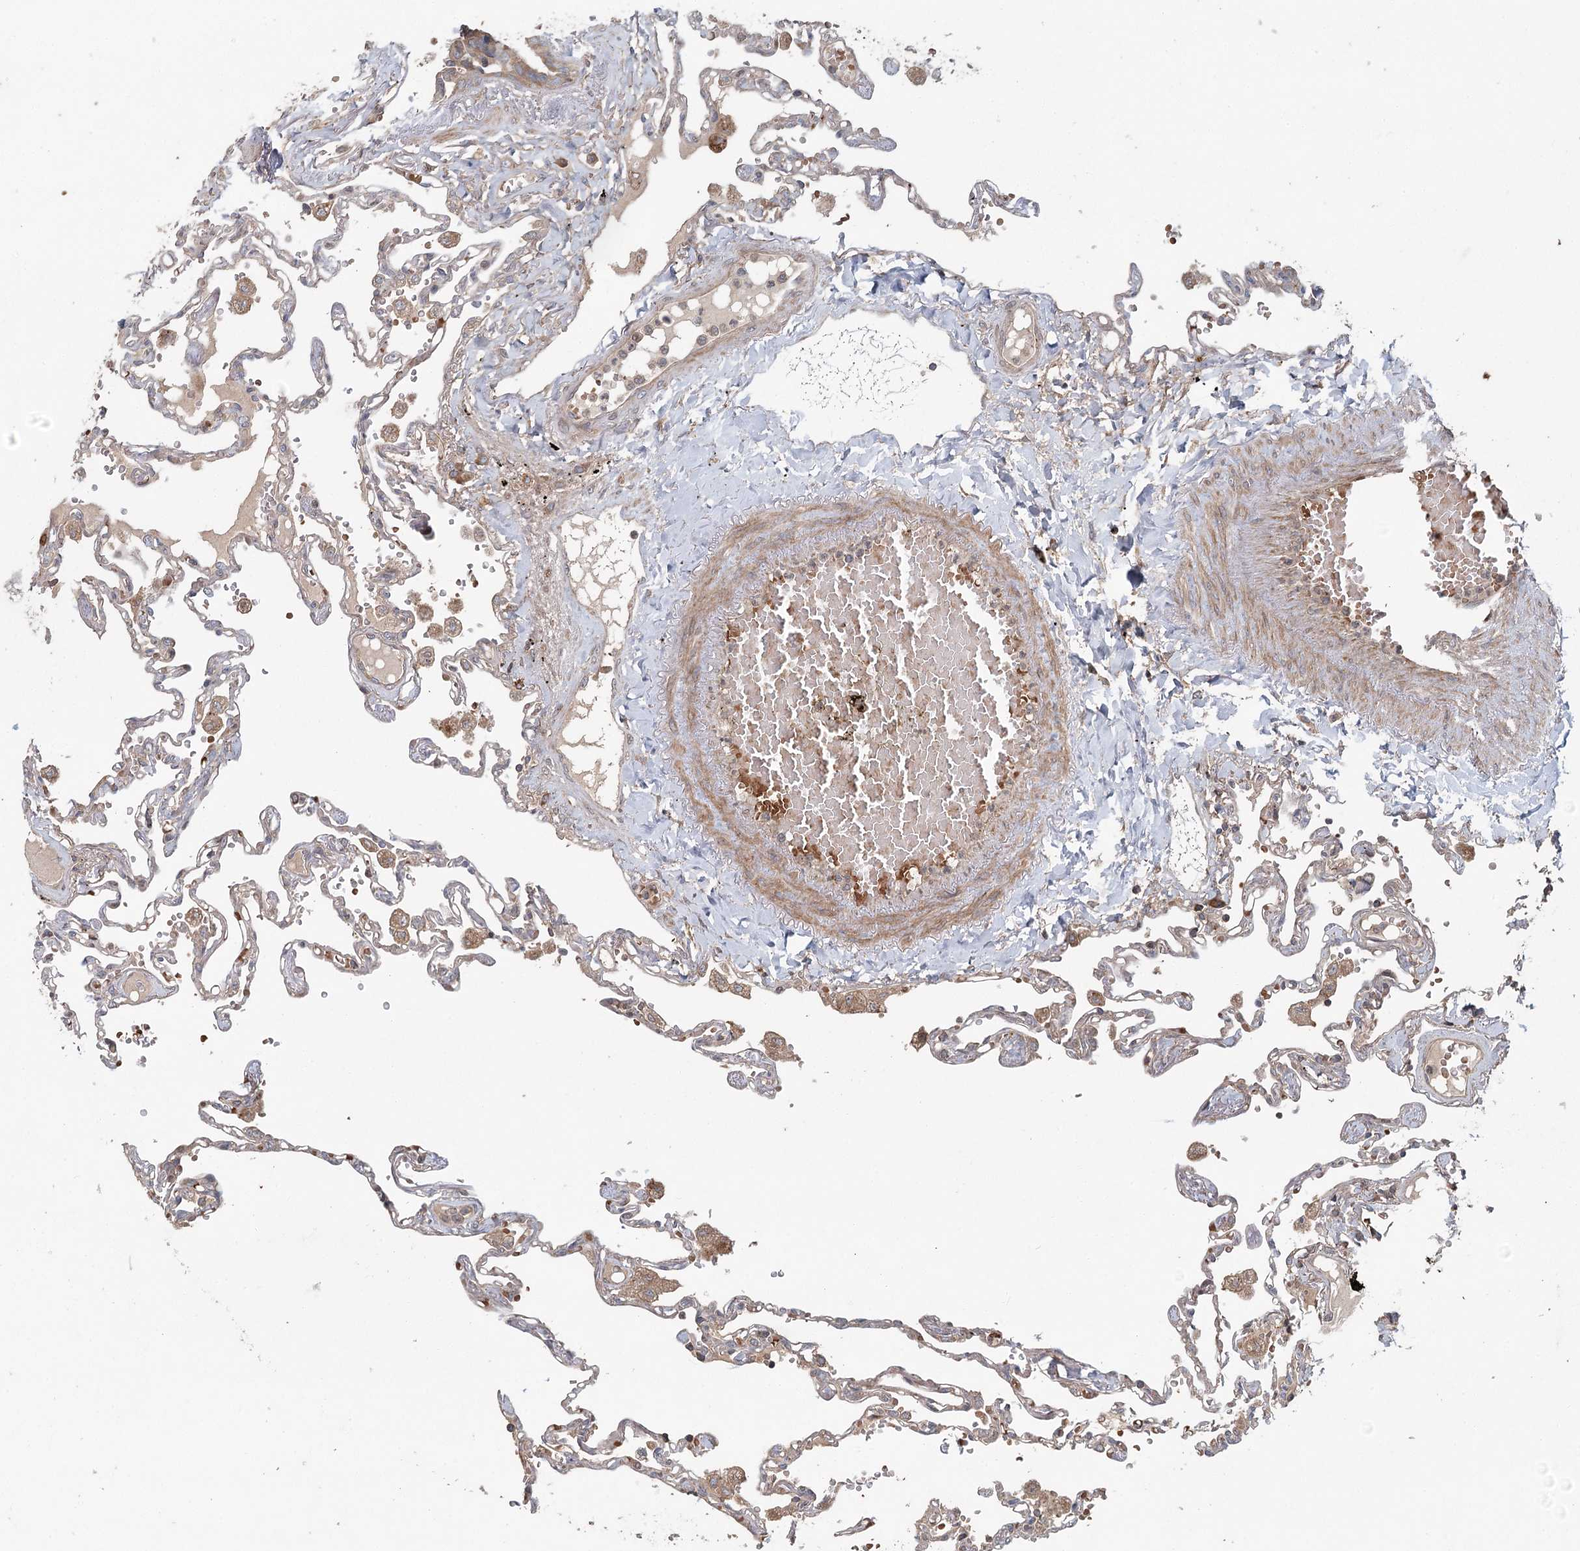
{"staining": {"intensity": "moderate", "quantity": "25%-75%", "location": "cytoplasmic/membranous"}, "tissue": "lung", "cell_type": "Alveolar cells", "image_type": "normal", "snomed": [{"axis": "morphology", "description": "Normal tissue, NOS"}, {"axis": "topography", "description": "Lung"}], "caption": "DAB immunohistochemical staining of unremarkable lung displays moderate cytoplasmic/membranous protein expression in approximately 25%-75% of alveolar cells.", "gene": "ENSG00000273217", "patient": {"sex": "female", "age": 67}}